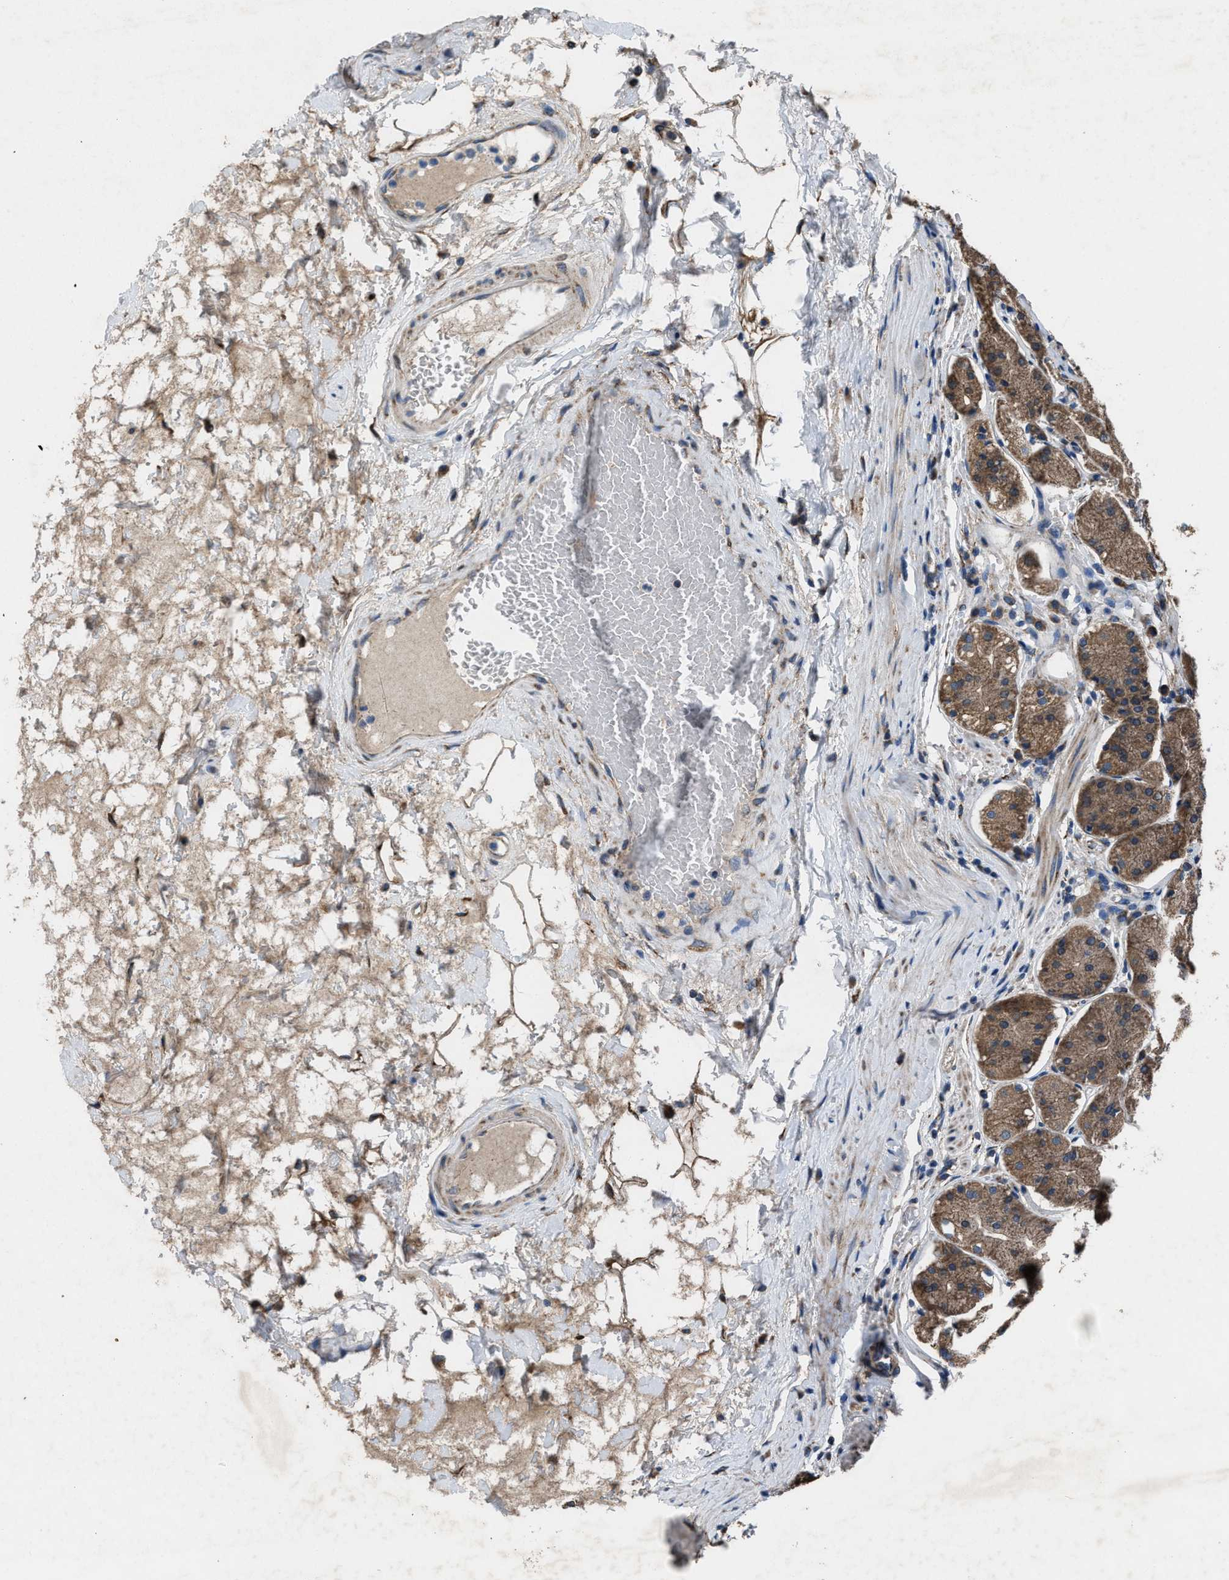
{"staining": {"intensity": "strong", "quantity": ">75%", "location": "cytoplasmic/membranous"}, "tissue": "stomach", "cell_type": "Glandular cells", "image_type": "normal", "snomed": [{"axis": "morphology", "description": "Normal tissue, NOS"}, {"axis": "topography", "description": "Stomach"}, {"axis": "topography", "description": "Stomach, lower"}], "caption": "Immunohistochemical staining of unremarkable human stomach exhibits high levels of strong cytoplasmic/membranous positivity in about >75% of glandular cells.", "gene": "PDP1", "patient": {"sex": "female", "age": 56}}